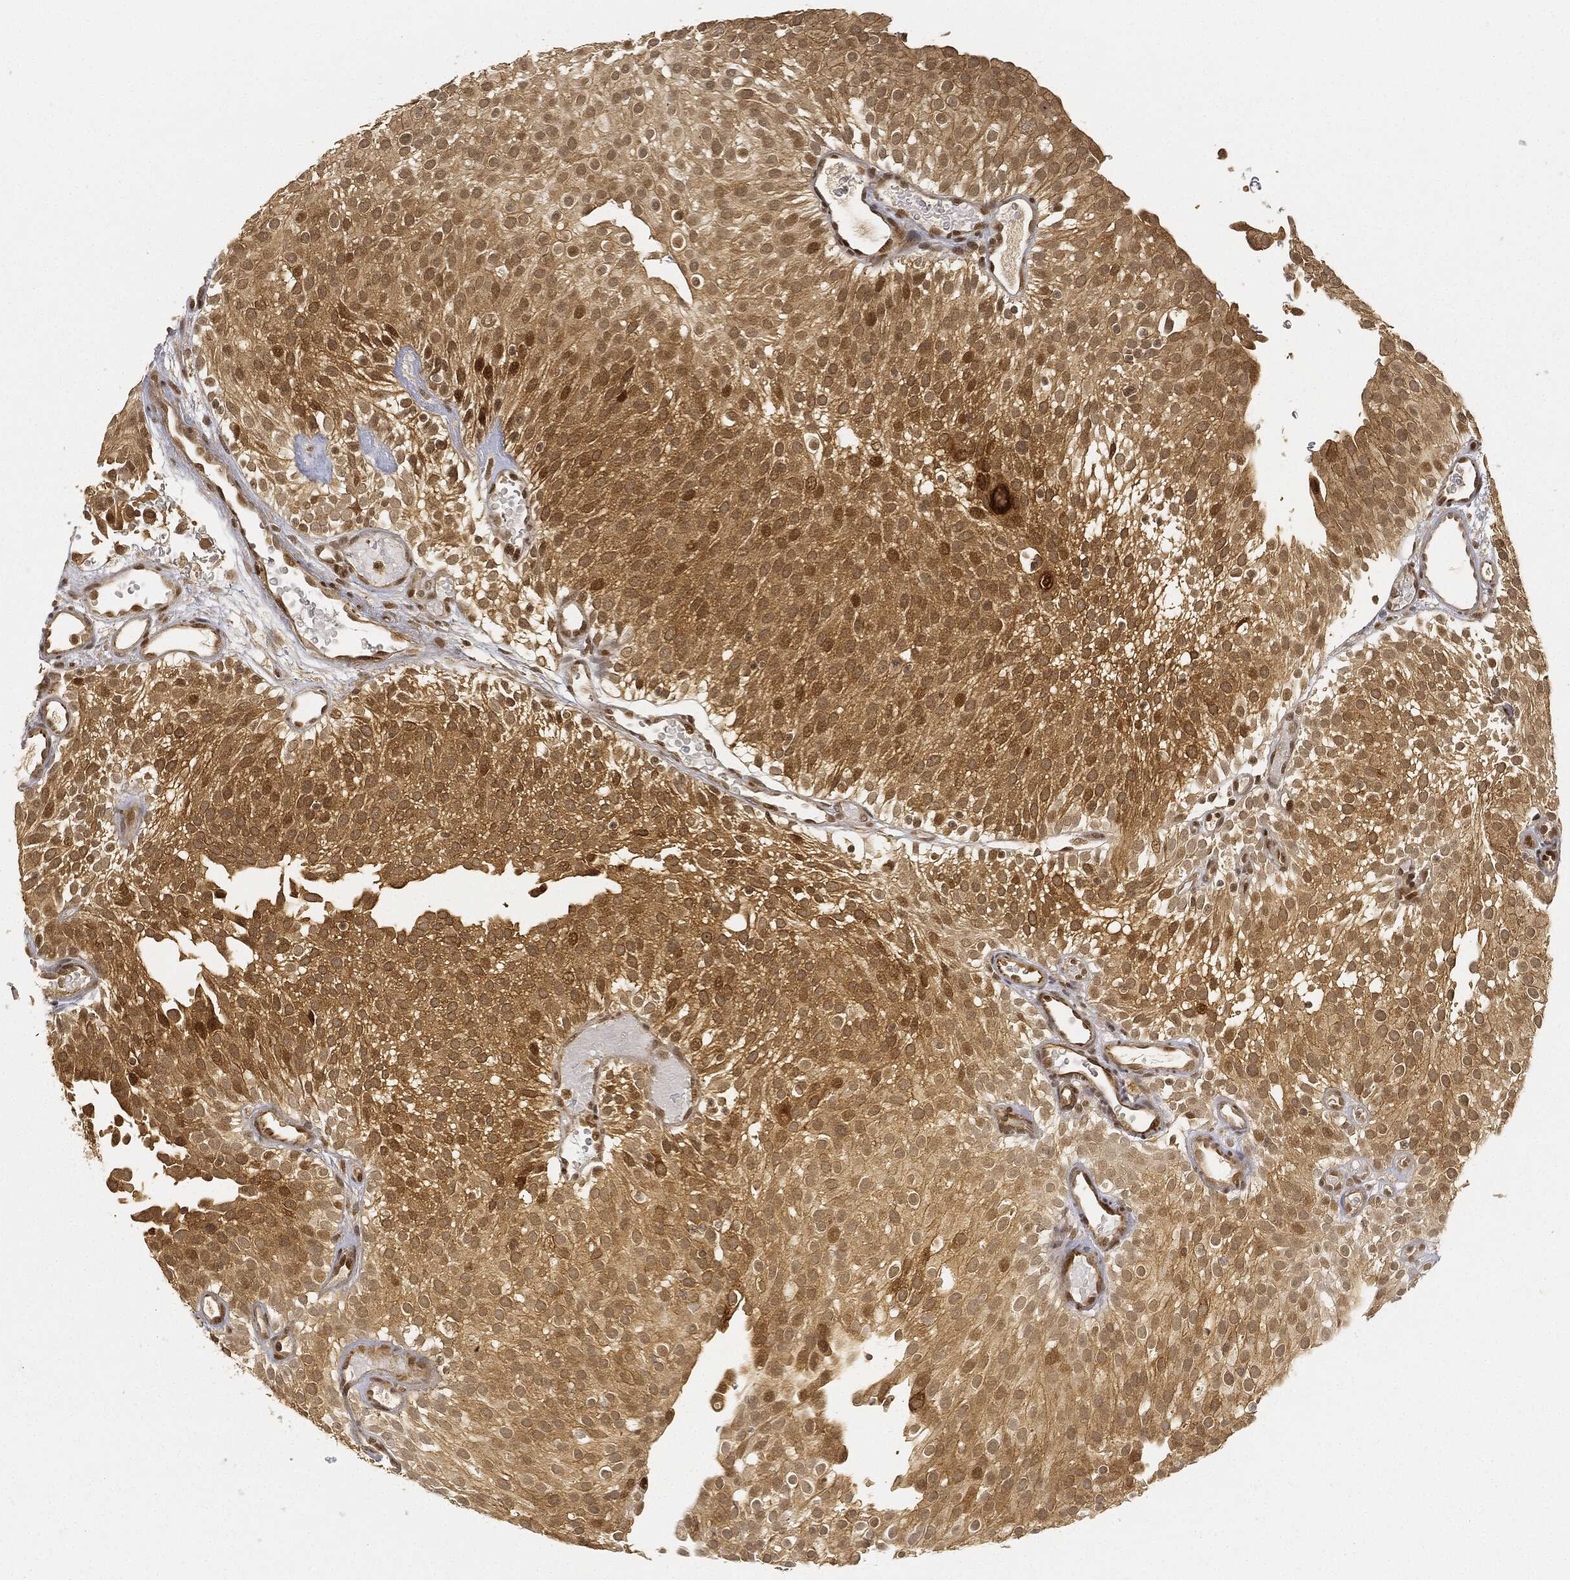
{"staining": {"intensity": "strong", "quantity": "<25%", "location": "cytoplasmic/membranous,nuclear"}, "tissue": "urothelial cancer", "cell_type": "Tumor cells", "image_type": "cancer", "snomed": [{"axis": "morphology", "description": "Urothelial carcinoma, Low grade"}, {"axis": "topography", "description": "Urinary bladder"}], "caption": "Immunohistochemistry (IHC) of human urothelial cancer demonstrates medium levels of strong cytoplasmic/membranous and nuclear positivity in approximately <25% of tumor cells.", "gene": "CIB1", "patient": {"sex": "male", "age": 78}}